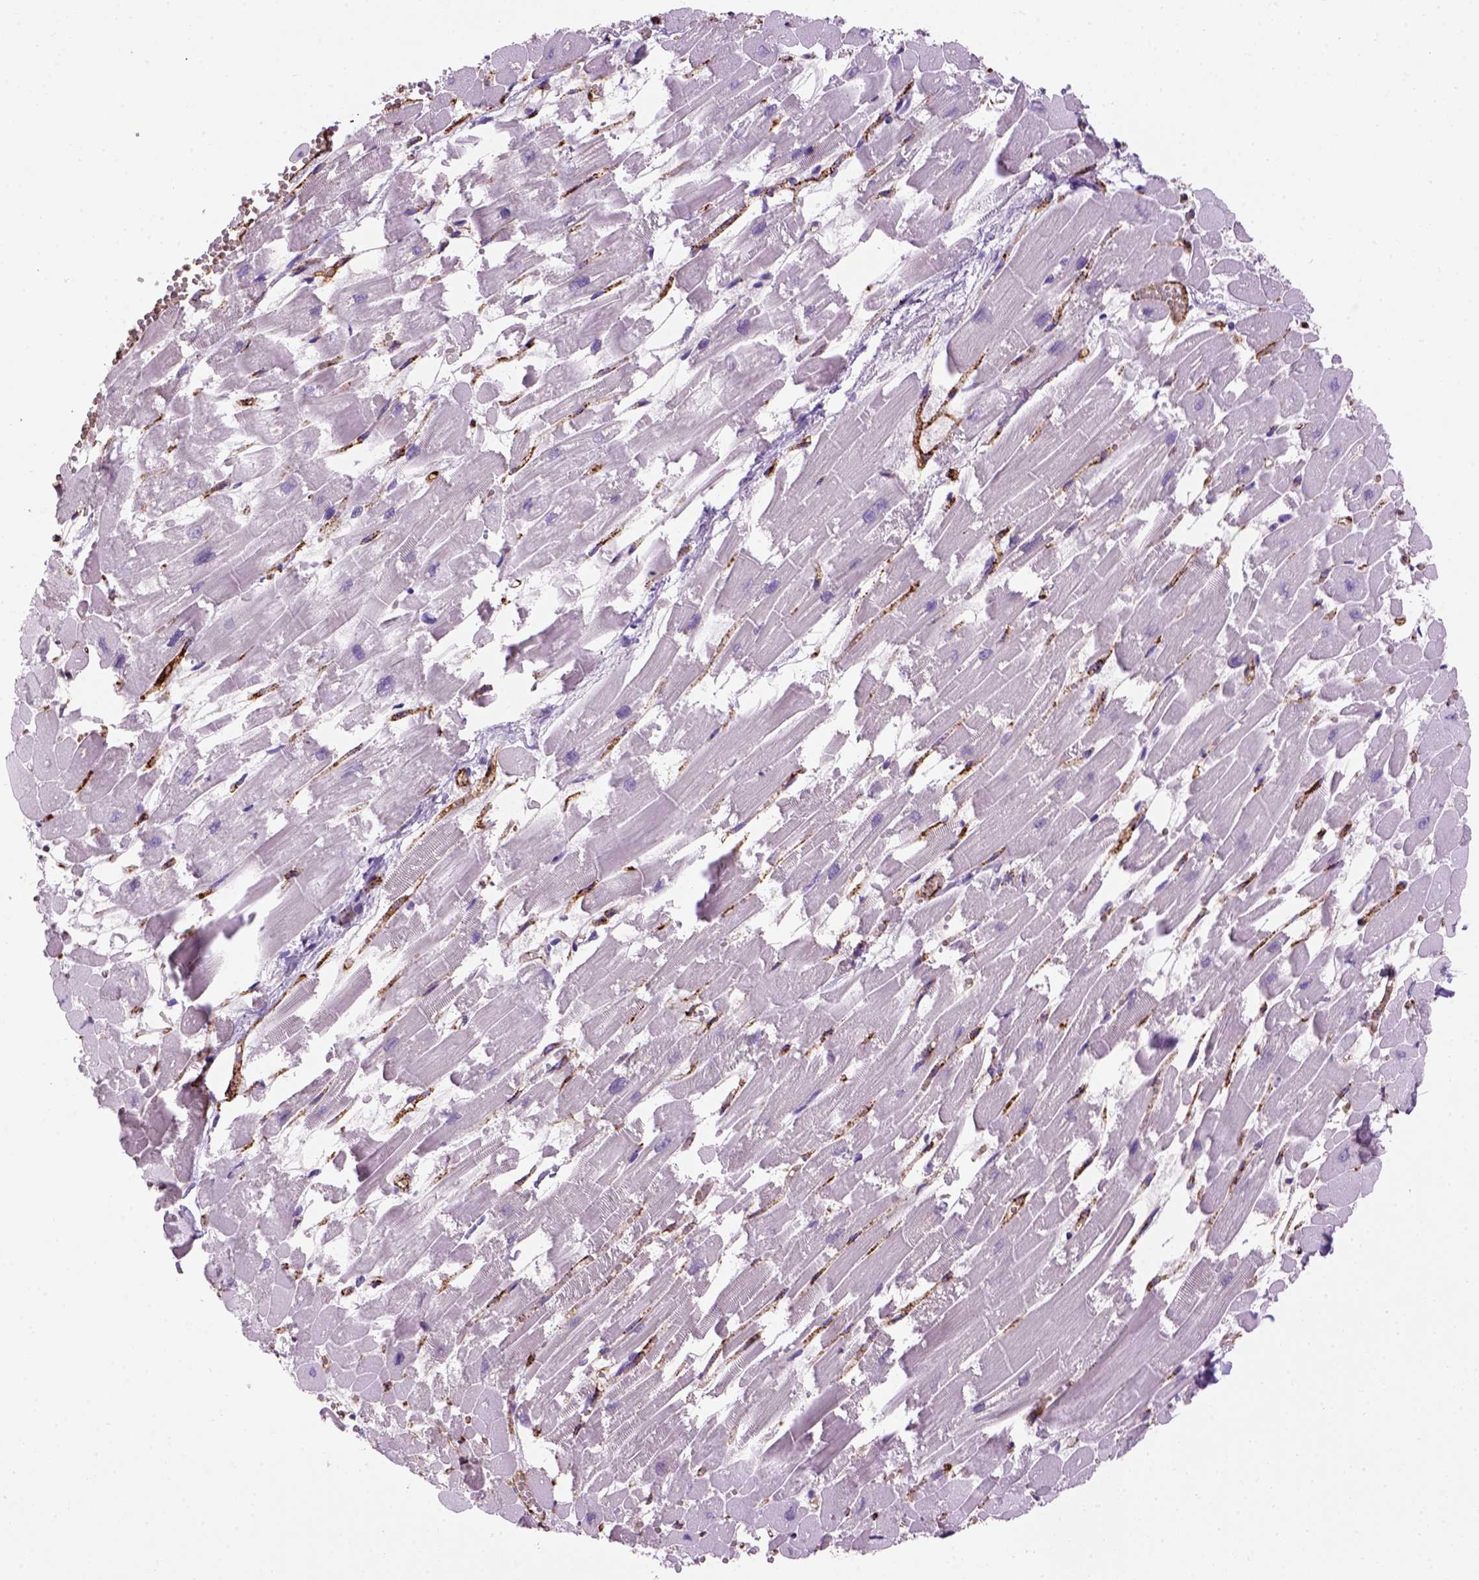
{"staining": {"intensity": "negative", "quantity": "none", "location": "none"}, "tissue": "heart muscle", "cell_type": "Cardiomyocytes", "image_type": "normal", "snomed": [{"axis": "morphology", "description": "Normal tissue, NOS"}, {"axis": "topography", "description": "Heart"}], "caption": "DAB immunohistochemical staining of normal heart muscle demonstrates no significant positivity in cardiomyocytes. Brightfield microscopy of IHC stained with DAB (3,3'-diaminobenzidine) (brown) and hematoxylin (blue), captured at high magnification.", "gene": "VWF", "patient": {"sex": "female", "age": 52}}